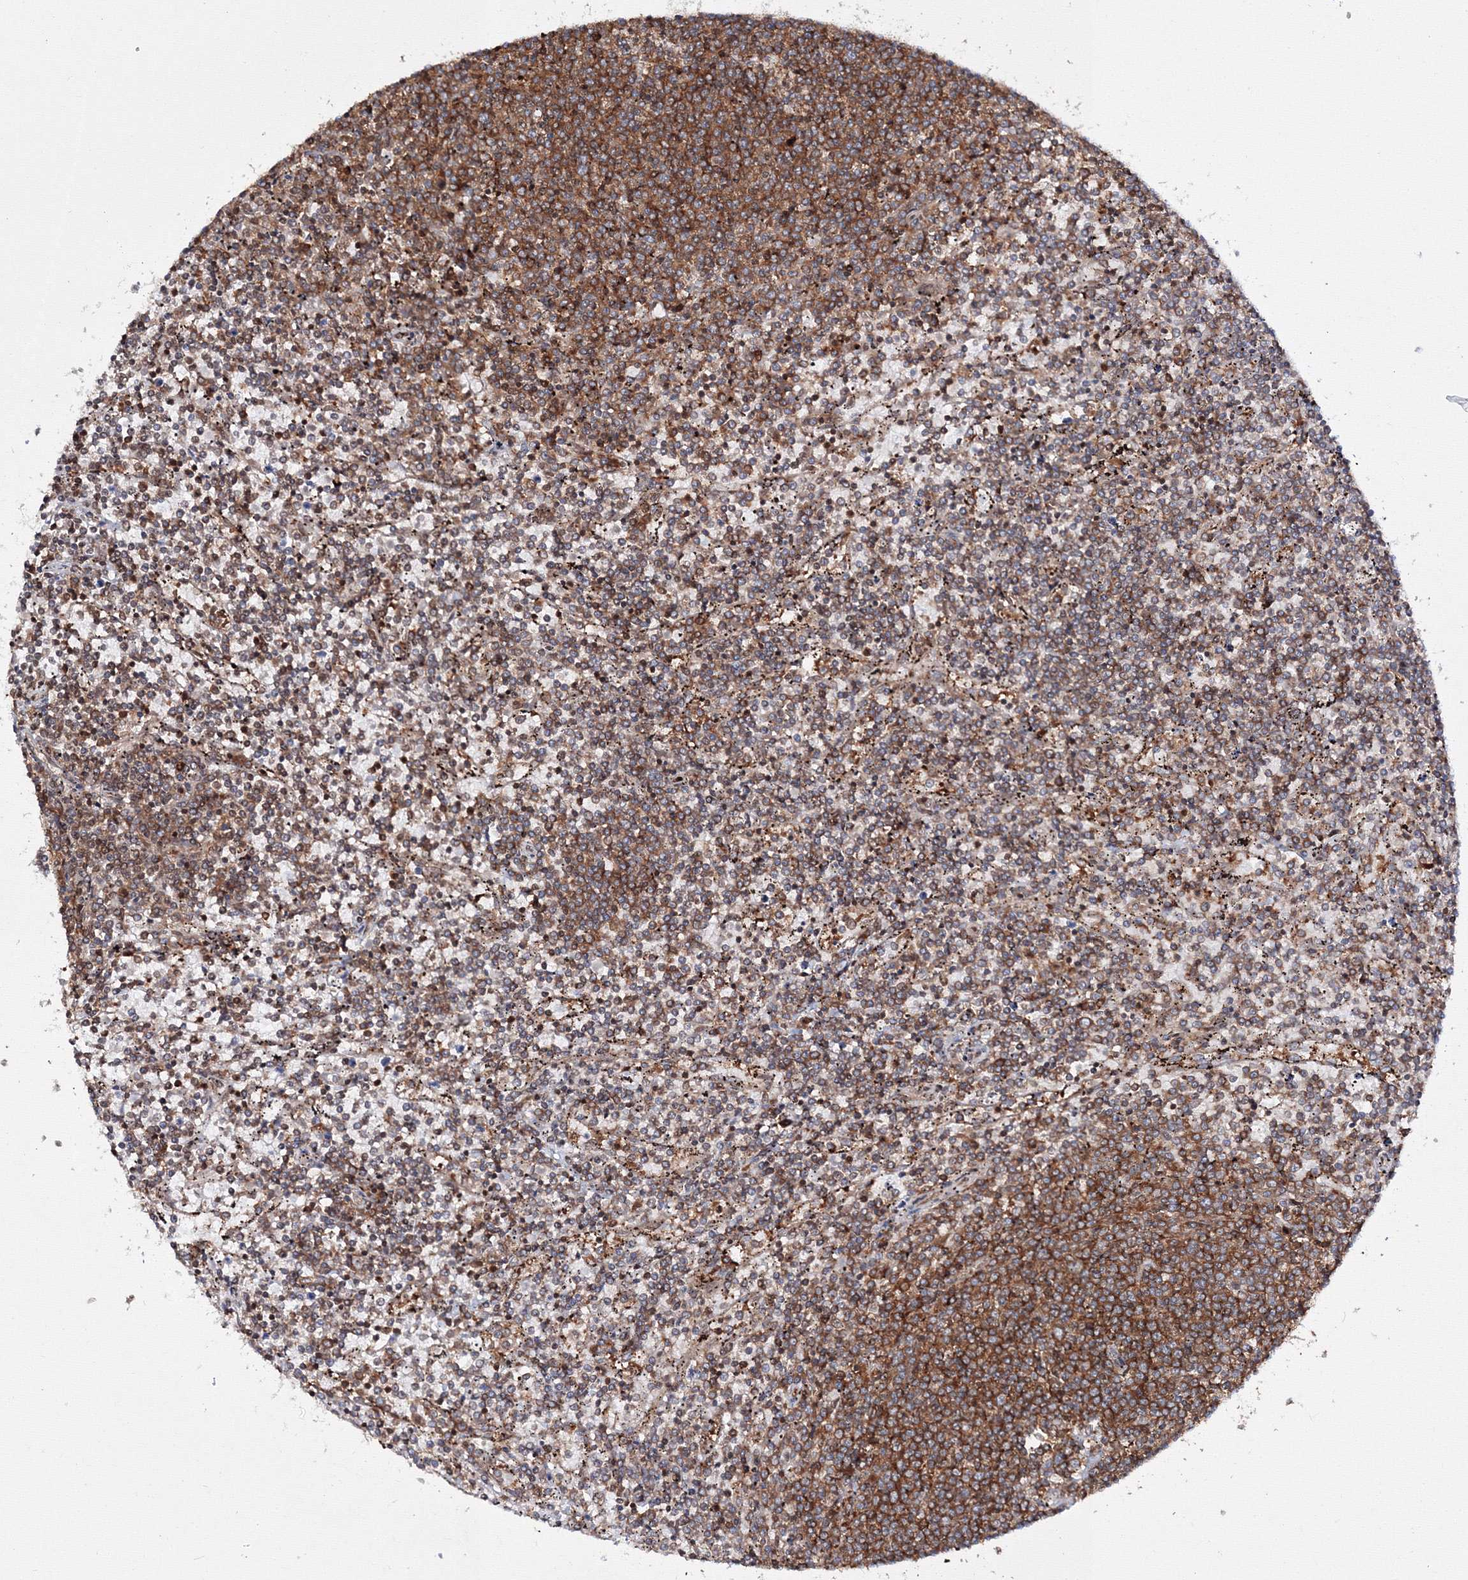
{"staining": {"intensity": "moderate", "quantity": ">75%", "location": "cytoplasmic/membranous"}, "tissue": "lymphoma", "cell_type": "Tumor cells", "image_type": "cancer", "snomed": [{"axis": "morphology", "description": "Malignant lymphoma, non-Hodgkin's type, Low grade"}, {"axis": "topography", "description": "Spleen"}], "caption": "Brown immunohistochemical staining in human malignant lymphoma, non-Hodgkin's type (low-grade) demonstrates moderate cytoplasmic/membranous positivity in approximately >75% of tumor cells. (IHC, brightfield microscopy, high magnification).", "gene": "HARS1", "patient": {"sex": "female", "age": 50}}